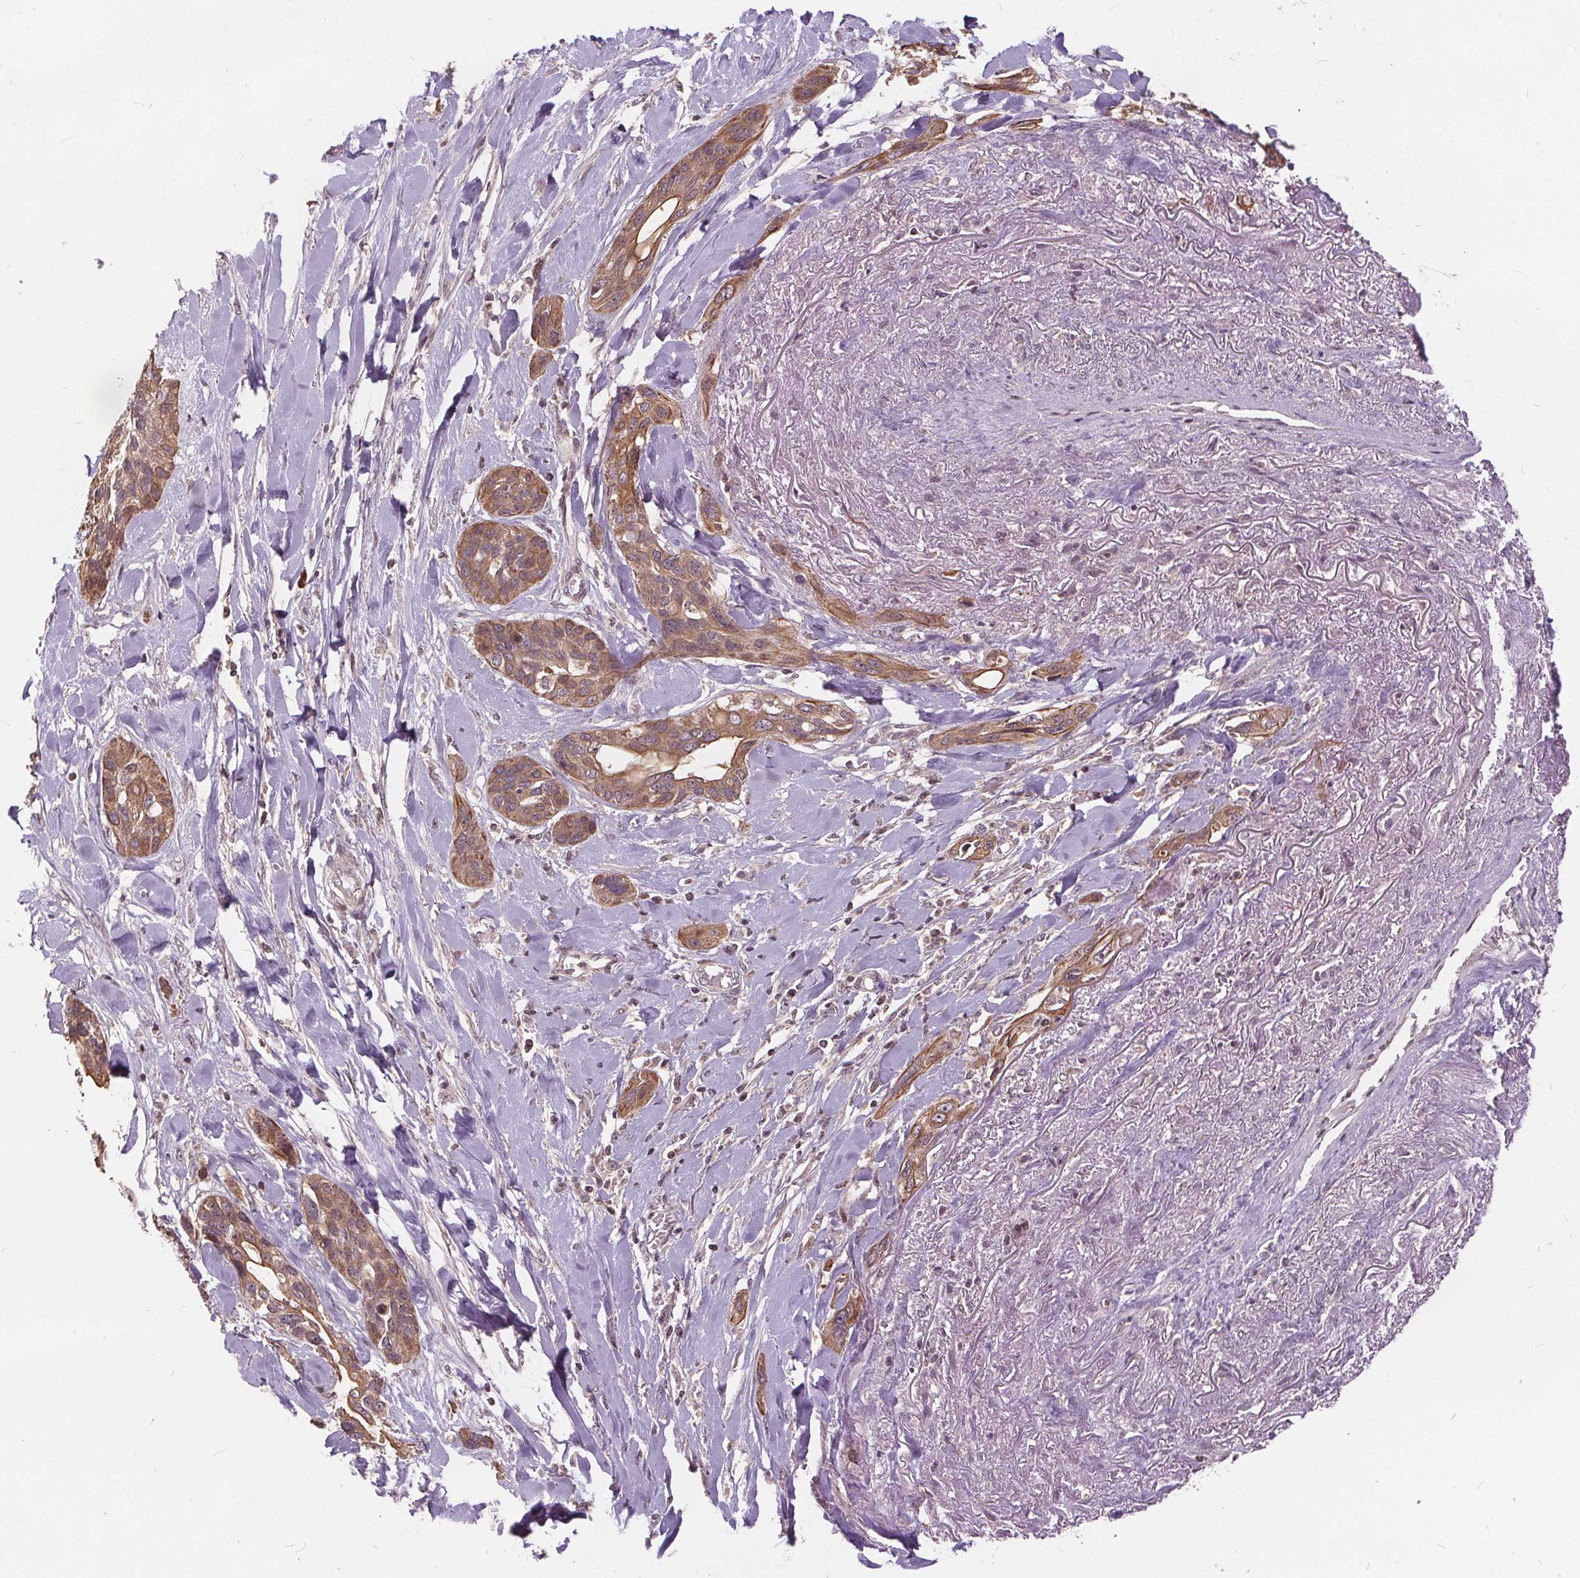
{"staining": {"intensity": "moderate", "quantity": ">75%", "location": "cytoplasmic/membranous"}, "tissue": "lung cancer", "cell_type": "Tumor cells", "image_type": "cancer", "snomed": [{"axis": "morphology", "description": "Squamous cell carcinoma, NOS"}, {"axis": "topography", "description": "Lung"}], "caption": "A brown stain highlights moderate cytoplasmic/membranous expression of a protein in human lung cancer tumor cells.", "gene": "HIF1AN", "patient": {"sex": "female", "age": 70}}